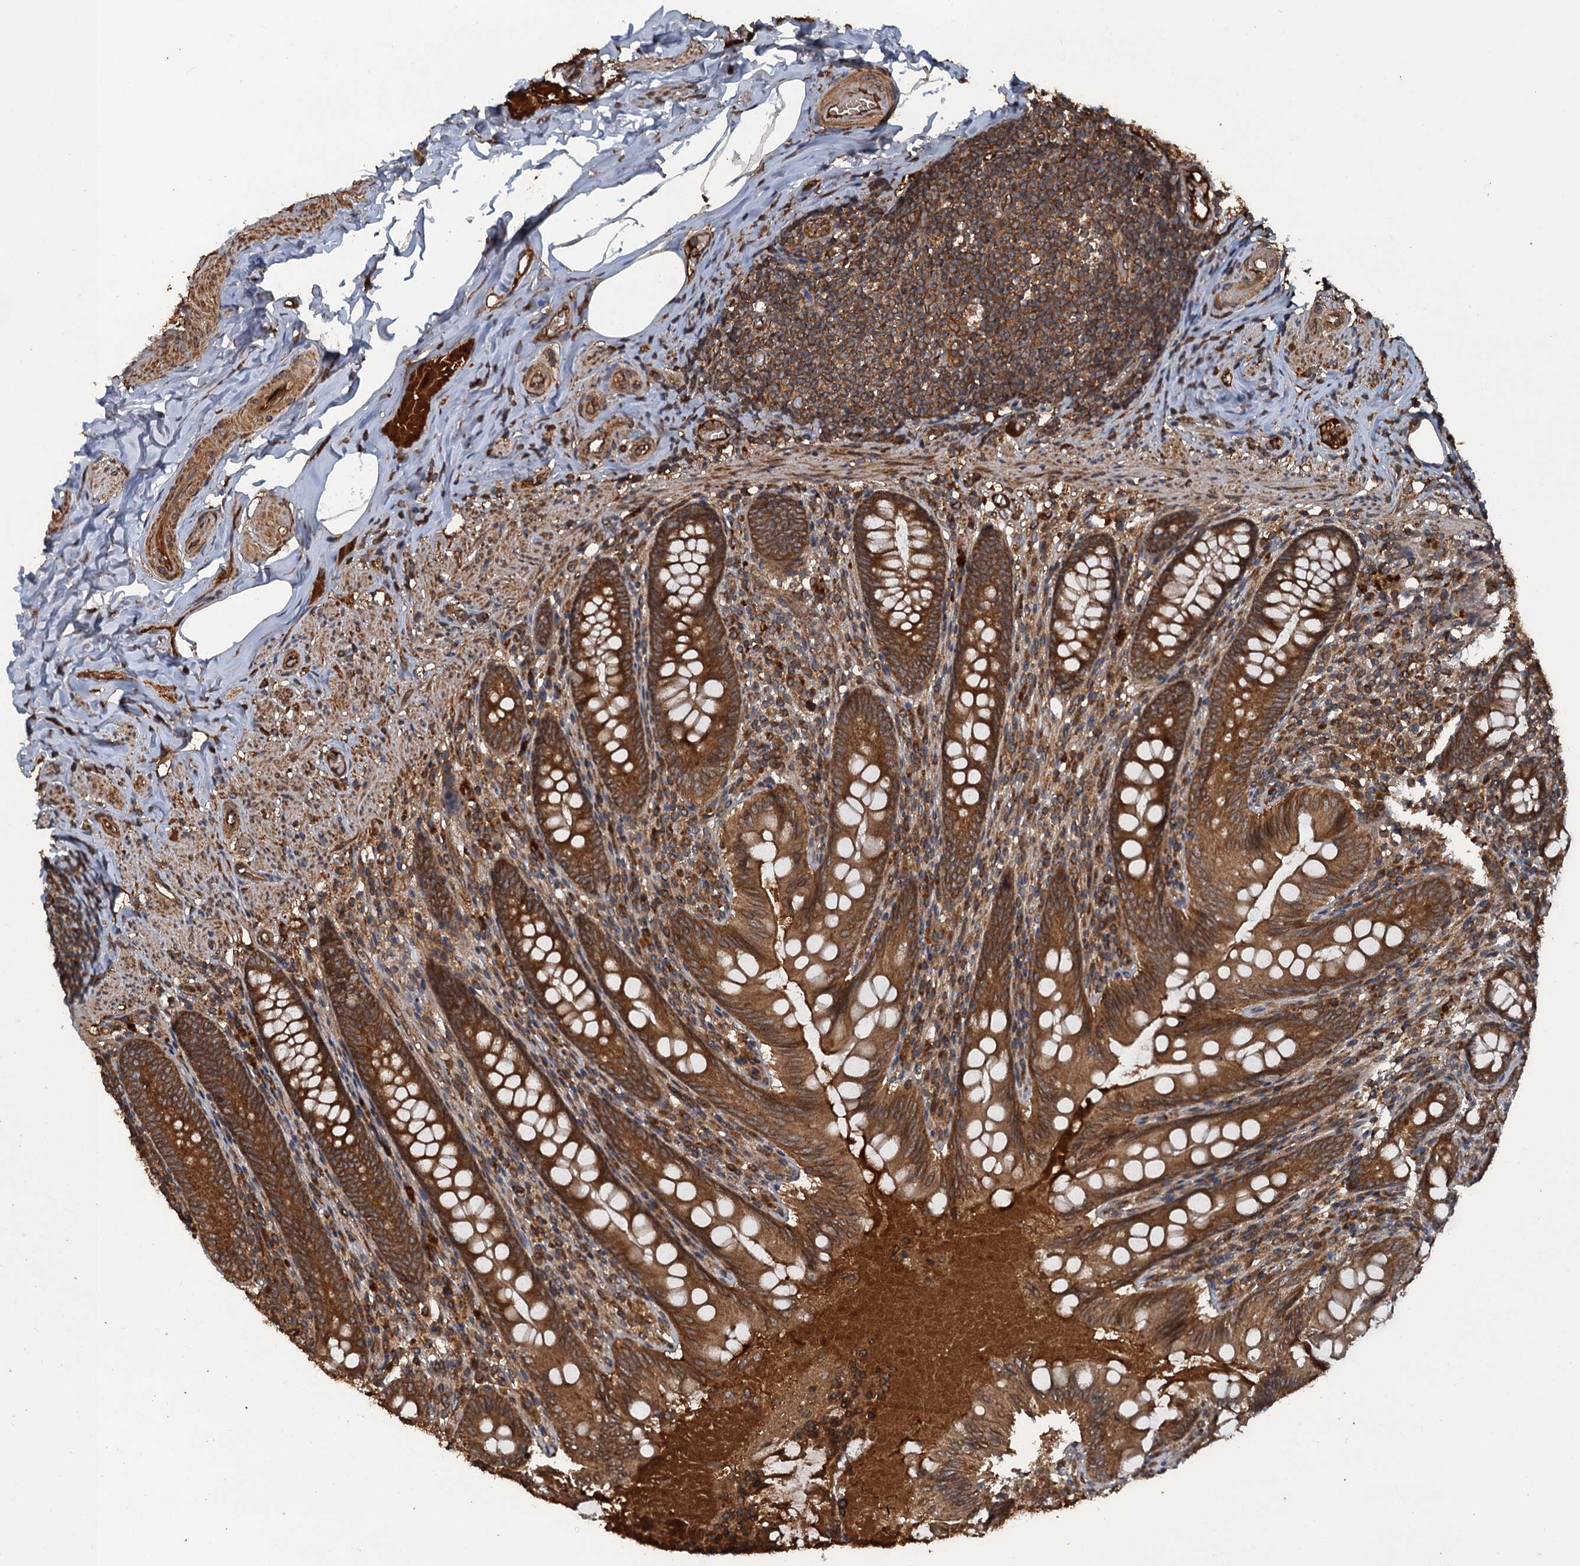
{"staining": {"intensity": "strong", "quantity": ">75%", "location": "cytoplasmic/membranous"}, "tissue": "appendix", "cell_type": "Glandular cells", "image_type": "normal", "snomed": [{"axis": "morphology", "description": "Normal tissue, NOS"}, {"axis": "topography", "description": "Appendix"}], "caption": "IHC of normal human appendix demonstrates high levels of strong cytoplasmic/membranous positivity in approximately >75% of glandular cells.", "gene": "GLE1", "patient": {"sex": "male", "age": 55}}